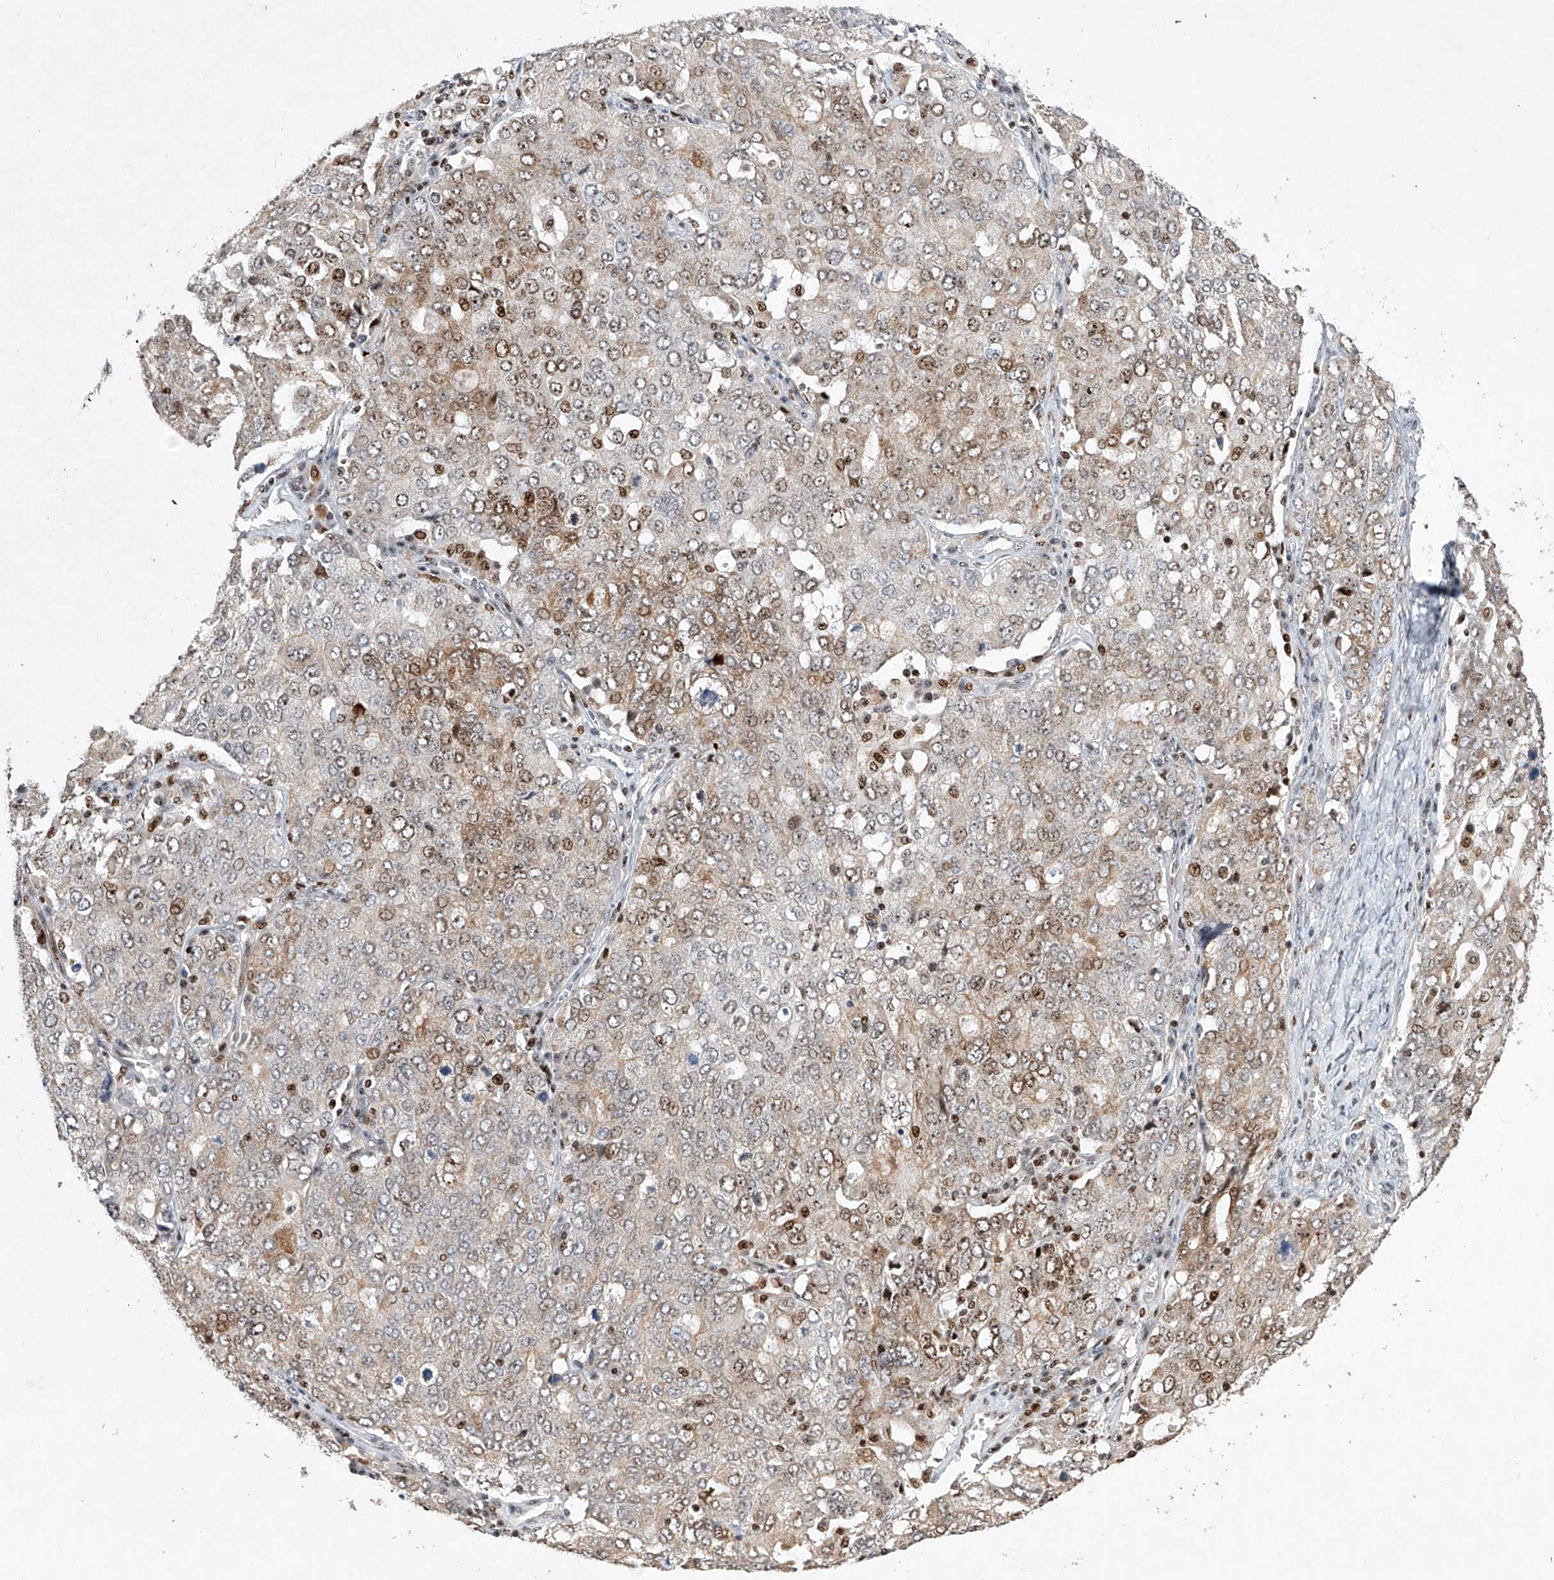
{"staining": {"intensity": "moderate", "quantity": "25%-75%", "location": "cytoplasmic/membranous,nuclear"}, "tissue": "ovarian cancer", "cell_type": "Tumor cells", "image_type": "cancer", "snomed": [{"axis": "morphology", "description": "Carcinoma, endometroid"}, {"axis": "topography", "description": "Ovary"}], "caption": "Immunohistochemical staining of ovarian cancer (endometroid carcinoma) shows medium levels of moderate cytoplasmic/membranous and nuclear positivity in approximately 25%-75% of tumor cells. The protein of interest is shown in brown color, while the nuclei are stained blue.", "gene": "AFG1L", "patient": {"sex": "female", "age": 62}}